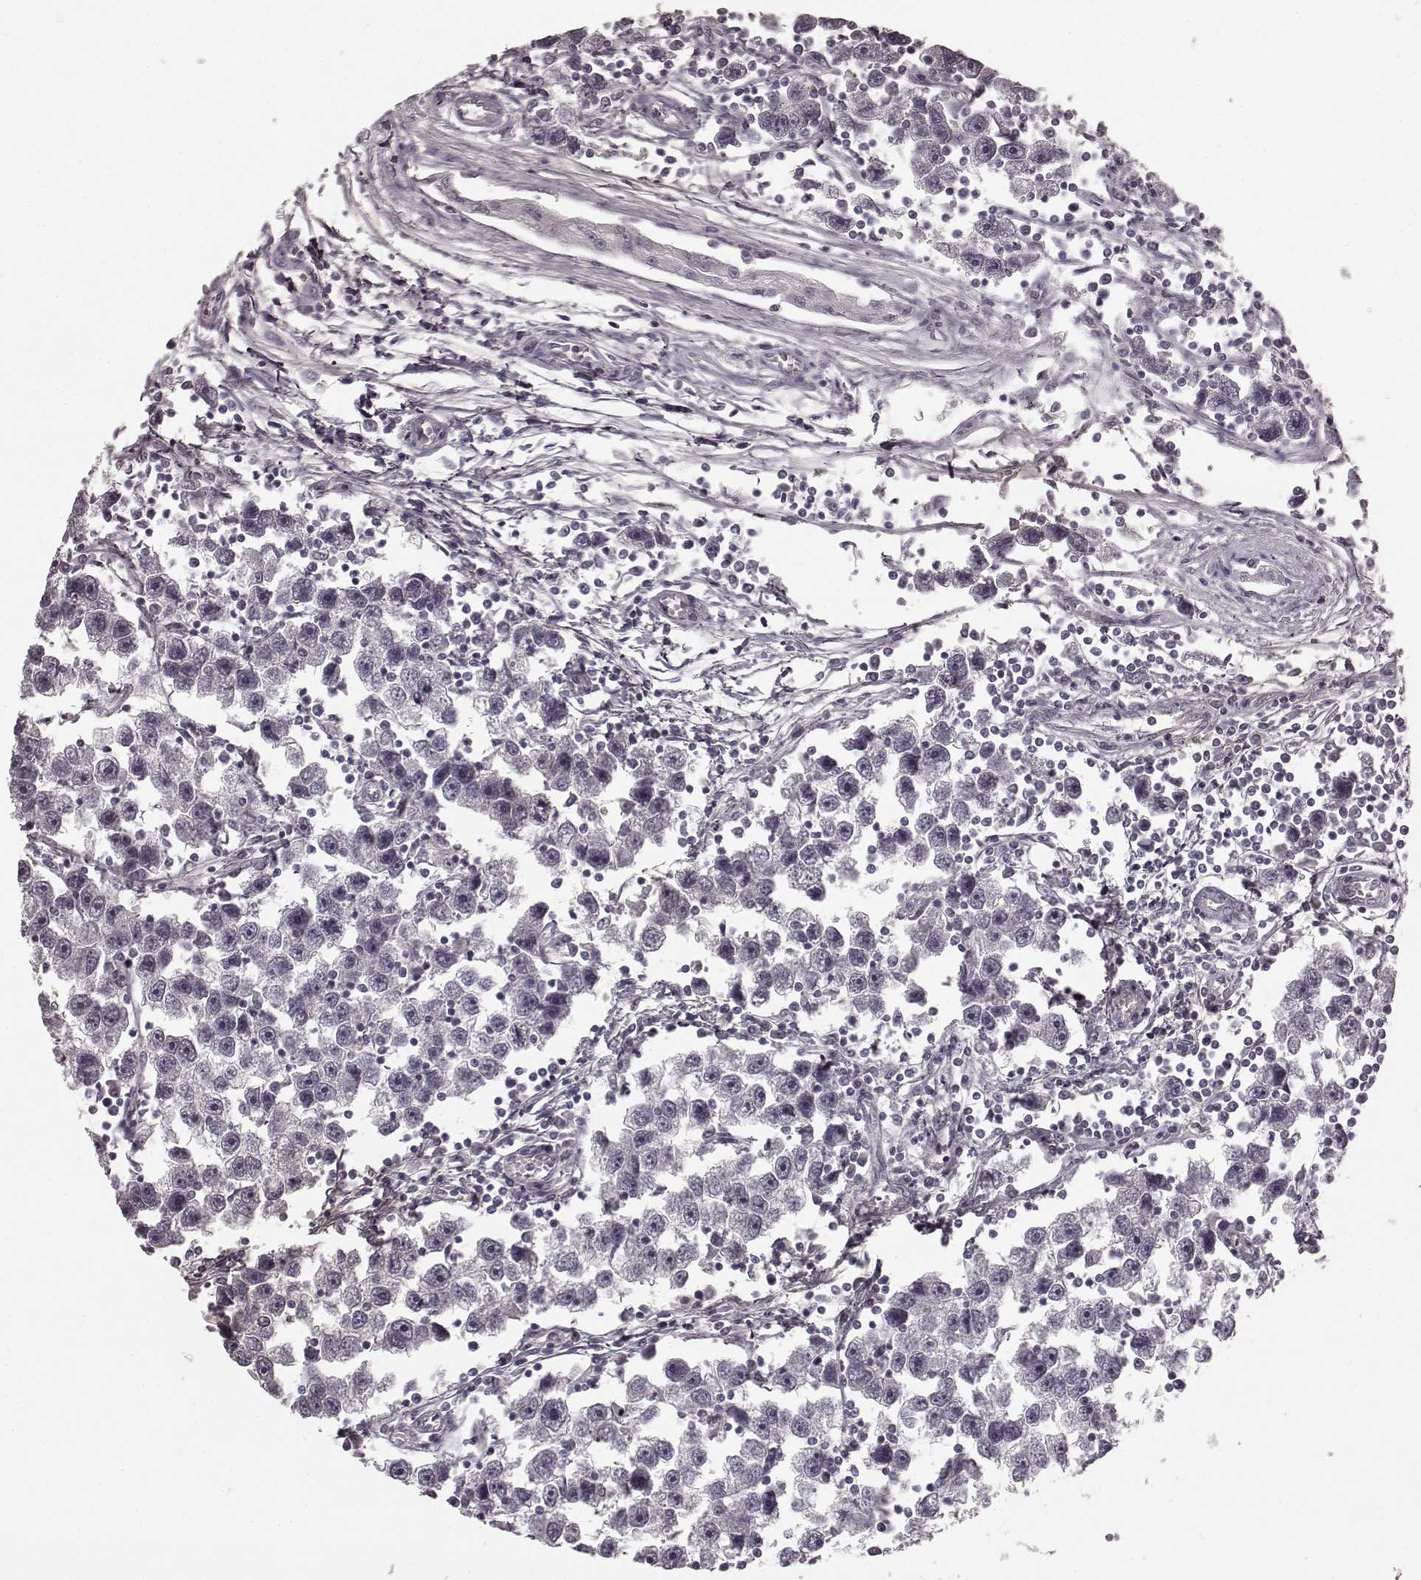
{"staining": {"intensity": "negative", "quantity": "none", "location": "none"}, "tissue": "testis cancer", "cell_type": "Tumor cells", "image_type": "cancer", "snomed": [{"axis": "morphology", "description": "Seminoma, NOS"}, {"axis": "topography", "description": "Testis"}], "caption": "Tumor cells are negative for brown protein staining in testis seminoma.", "gene": "RIT2", "patient": {"sex": "male", "age": 30}}